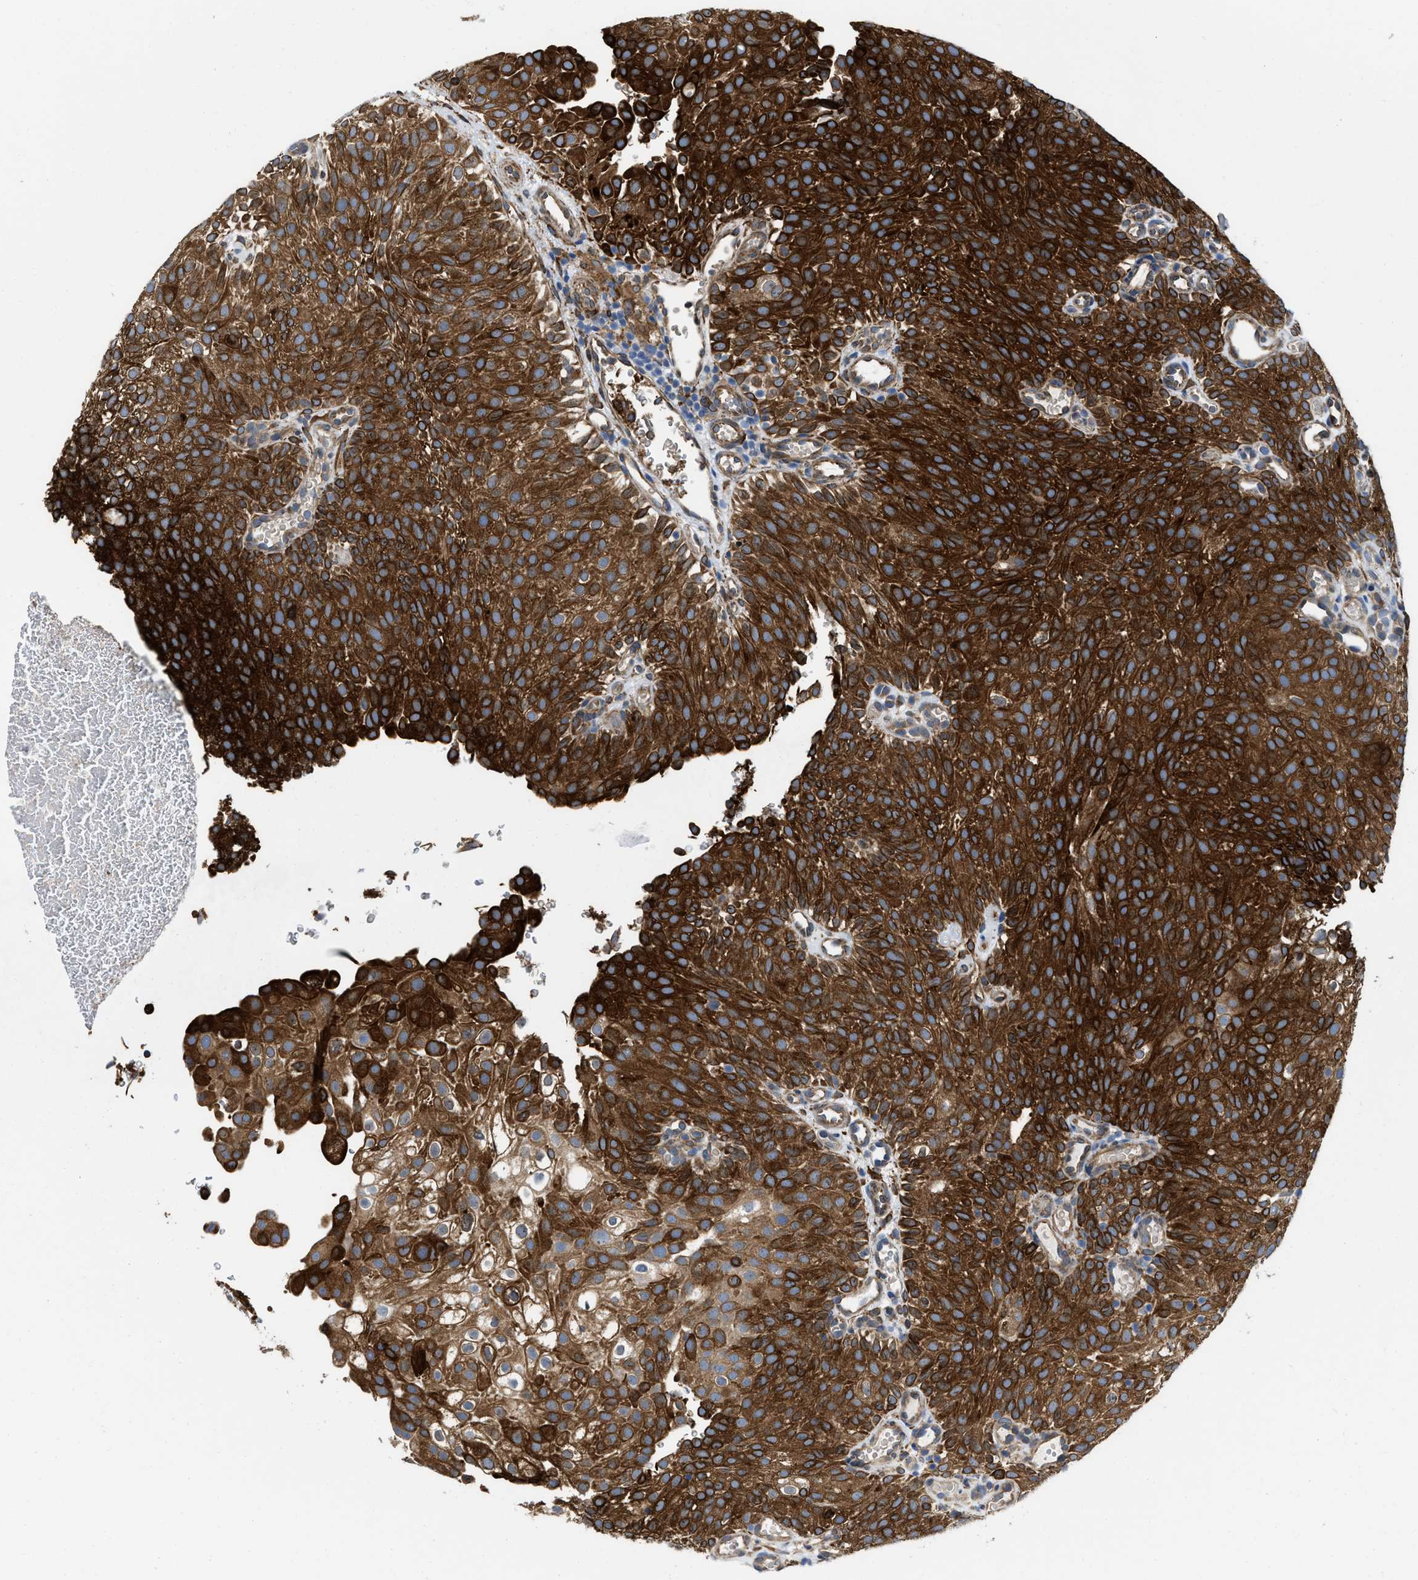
{"staining": {"intensity": "strong", "quantity": ">75%", "location": "cytoplasmic/membranous"}, "tissue": "urothelial cancer", "cell_type": "Tumor cells", "image_type": "cancer", "snomed": [{"axis": "morphology", "description": "Urothelial carcinoma, Low grade"}, {"axis": "topography", "description": "Urinary bladder"}], "caption": "Low-grade urothelial carcinoma stained with a brown dye exhibits strong cytoplasmic/membranous positive positivity in approximately >75% of tumor cells.", "gene": "ERLIN2", "patient": {"sex": "male", "age": 78}}